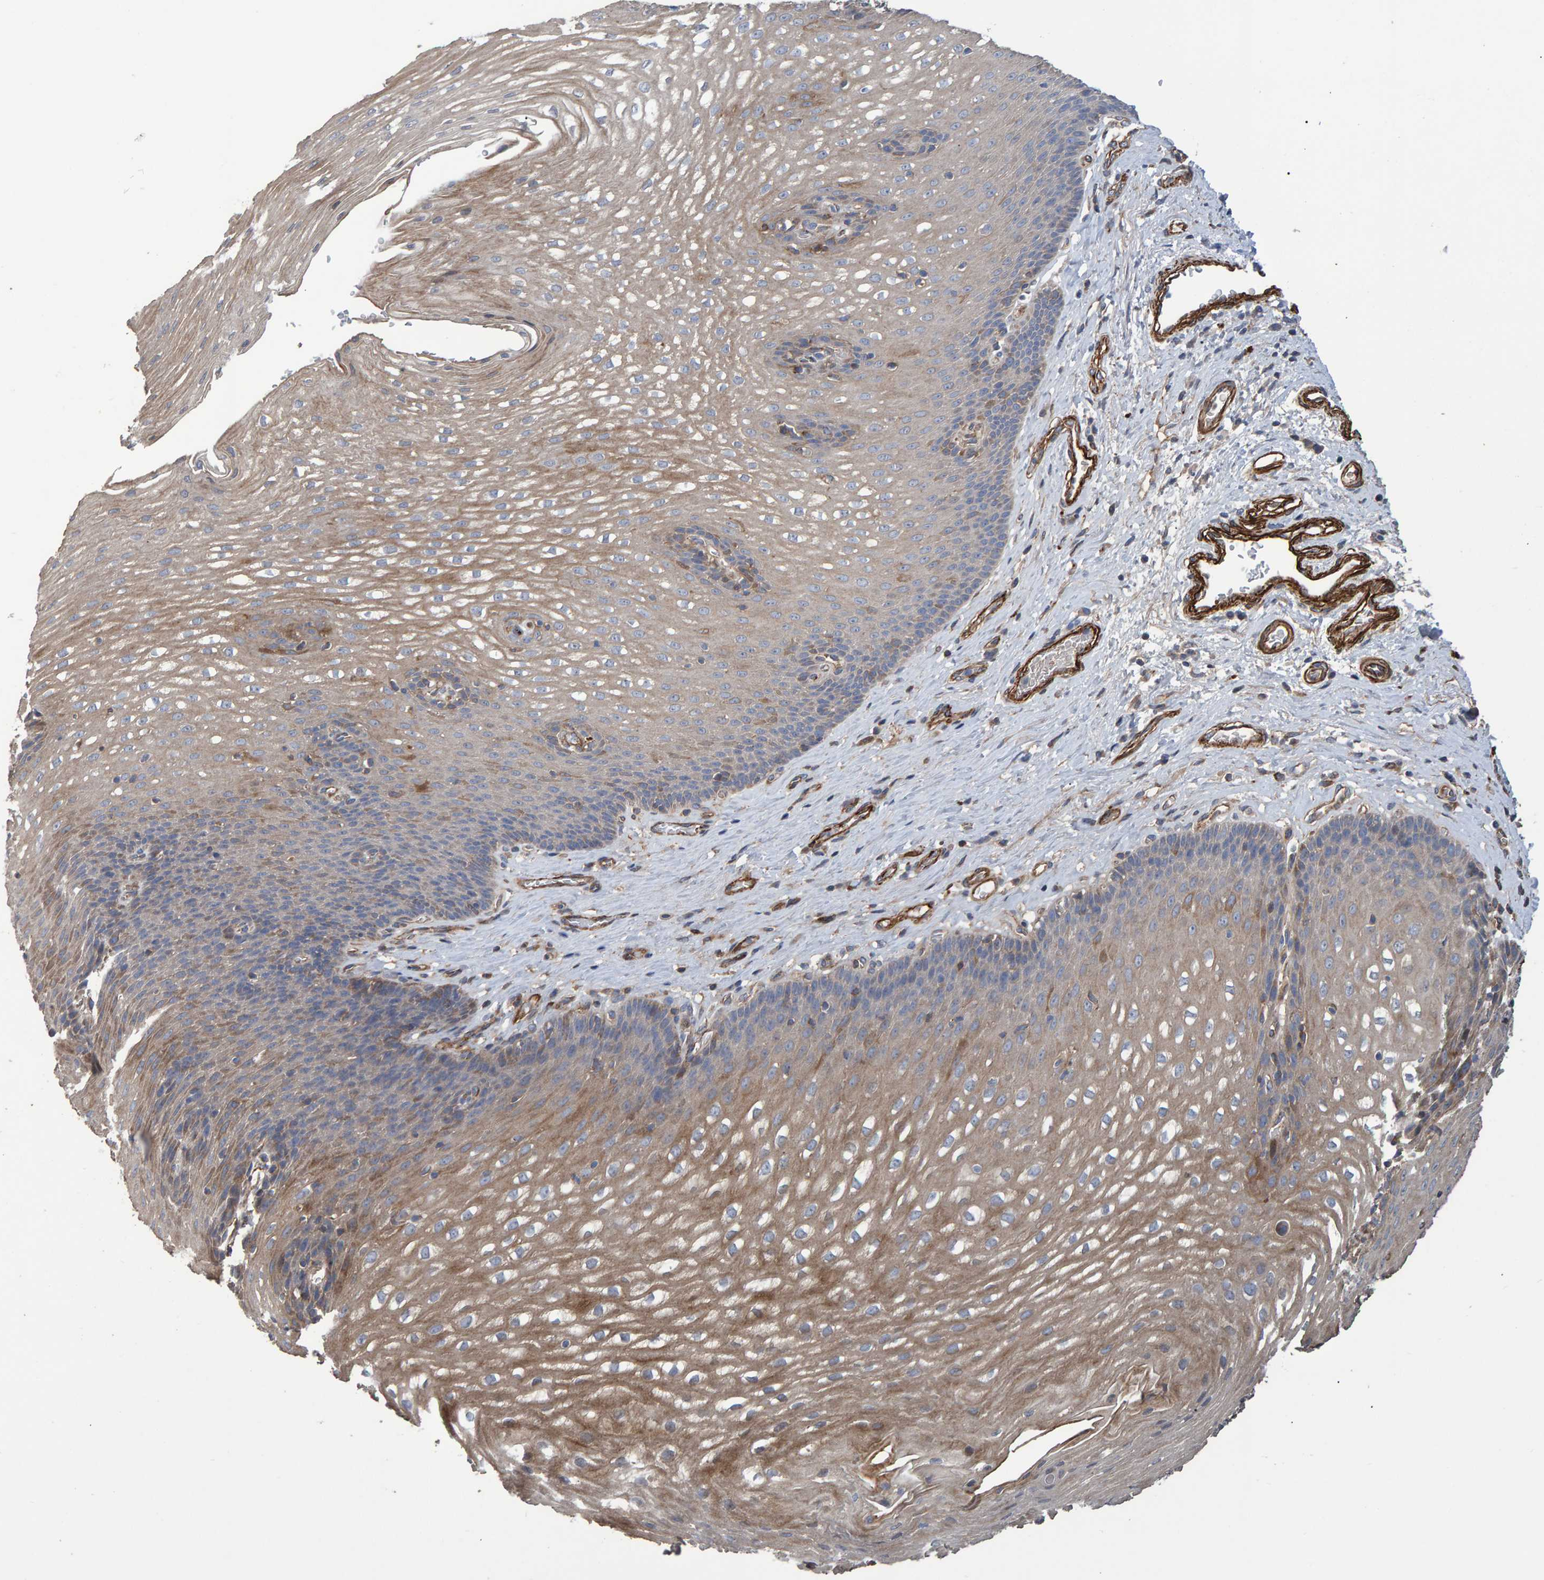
{"staining": {"intensity": "moderate", "quantity": ">75%", "location": "cytoplasmic/membranous"}, "tissue": "esophagus", "cell_type": "Squamous epithelial cells", "image_type": "normal", "snomed": [{"axis": "morphology", "description": "Normal tissue, NOS"}, {"axis": "topography", "description": "Esophagus"}], "caption": "Benign esophagus reveals moderate cytoplasmic/membranous staining in about >75% of squamous epithelial cells.", "gene": "SLIT2", "patient": {"sex": "male", "age": 48}}